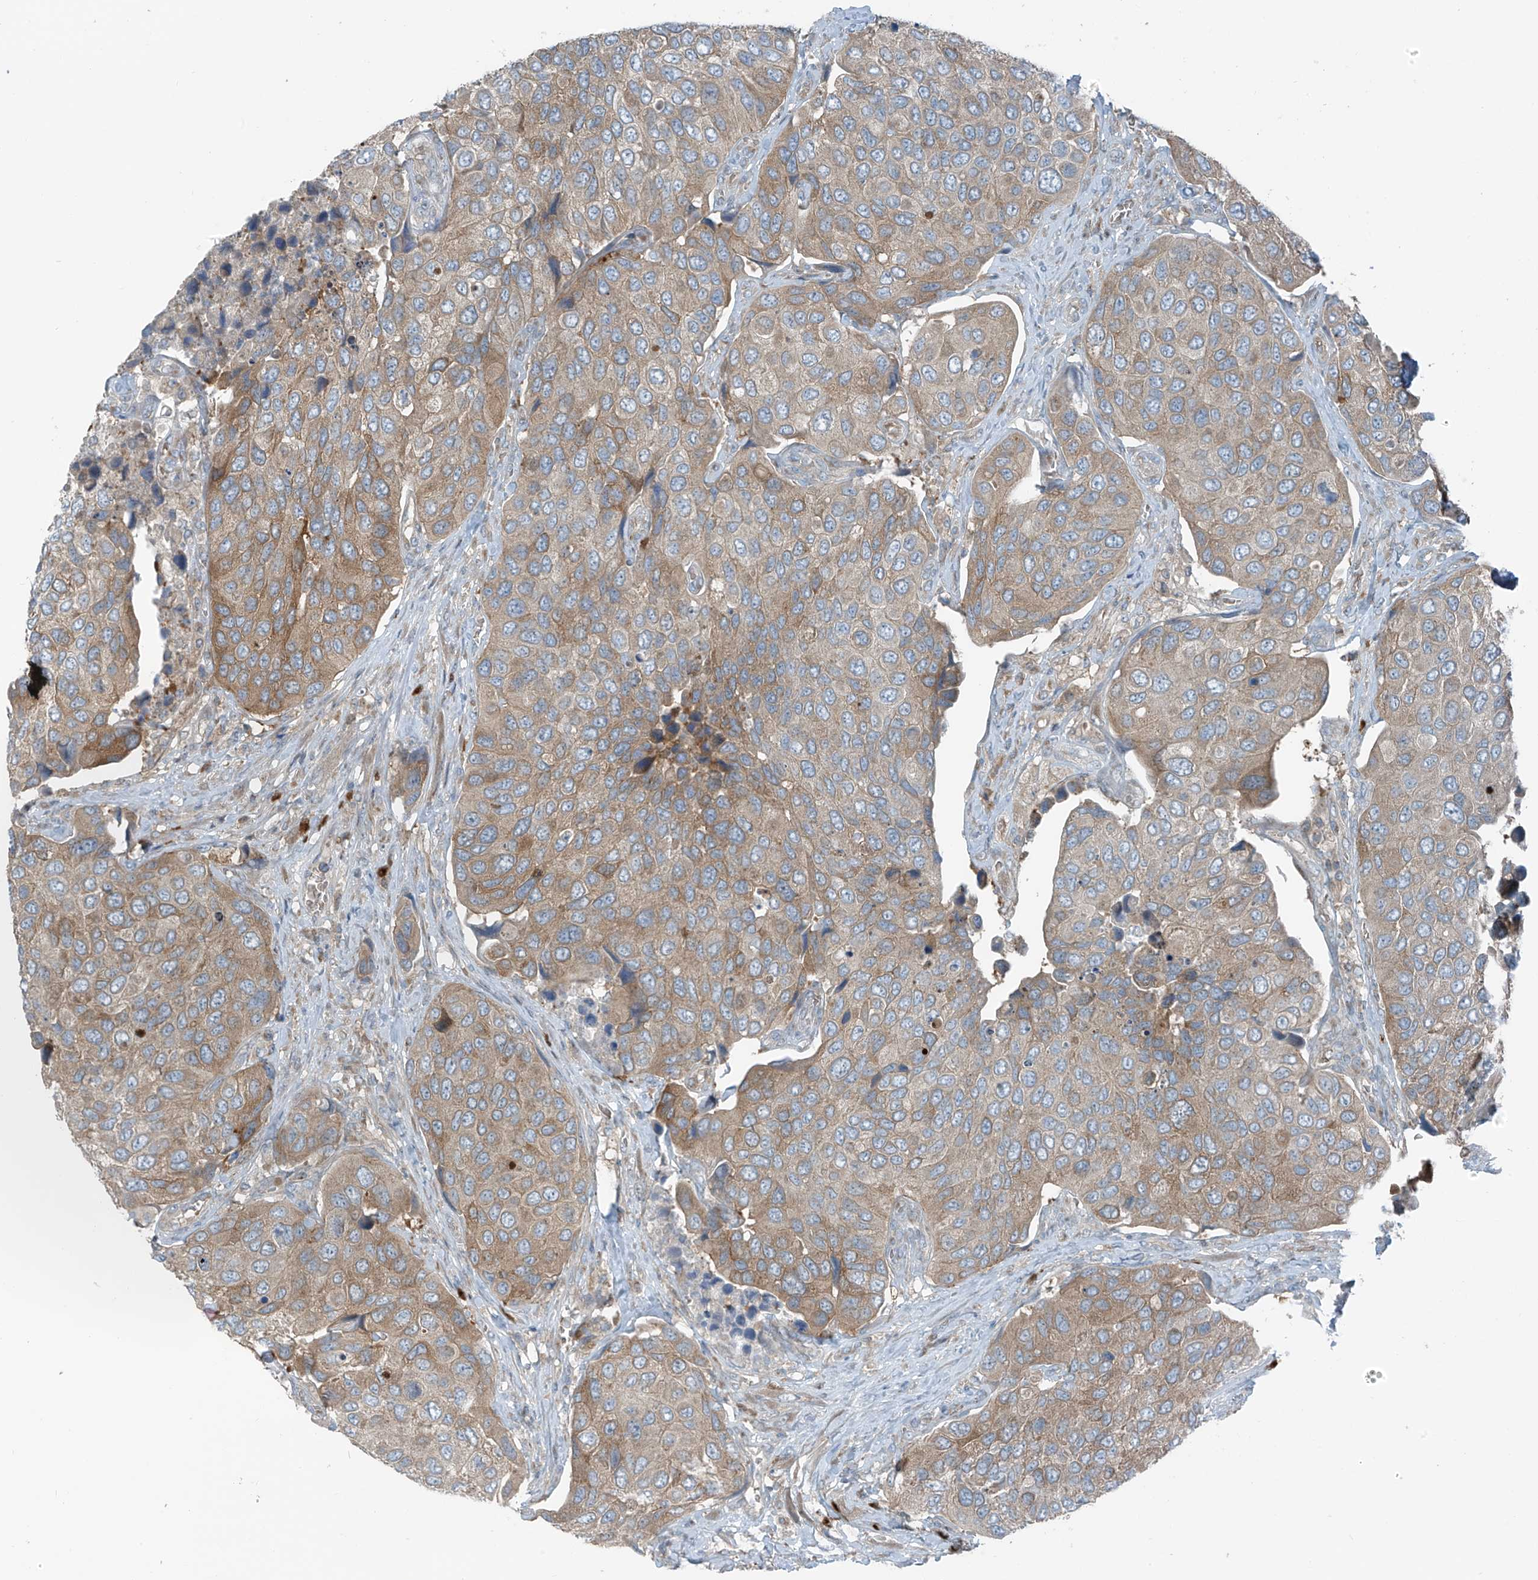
{"staining": {"intensity": "moderate", "quantity": "25%-75%", "location": "cytoplasmic/membranous"}, "tissue": "urothelial cancer", "cell_type": "Tumor cells", "image_type": "cancer", "snomed": [{"axis": "morphology", "description": "Urothelial carcinoma, High grade"}, {"axis": "topography", "description": "Urinary bladder"}], "caption": "Human urothelial carcinoma (high-grade) stained with a protein marker reveals moderate staining in tumor cells.", "gene": "SLC12A6", "patient": {"sex": "male", "age": 74}}